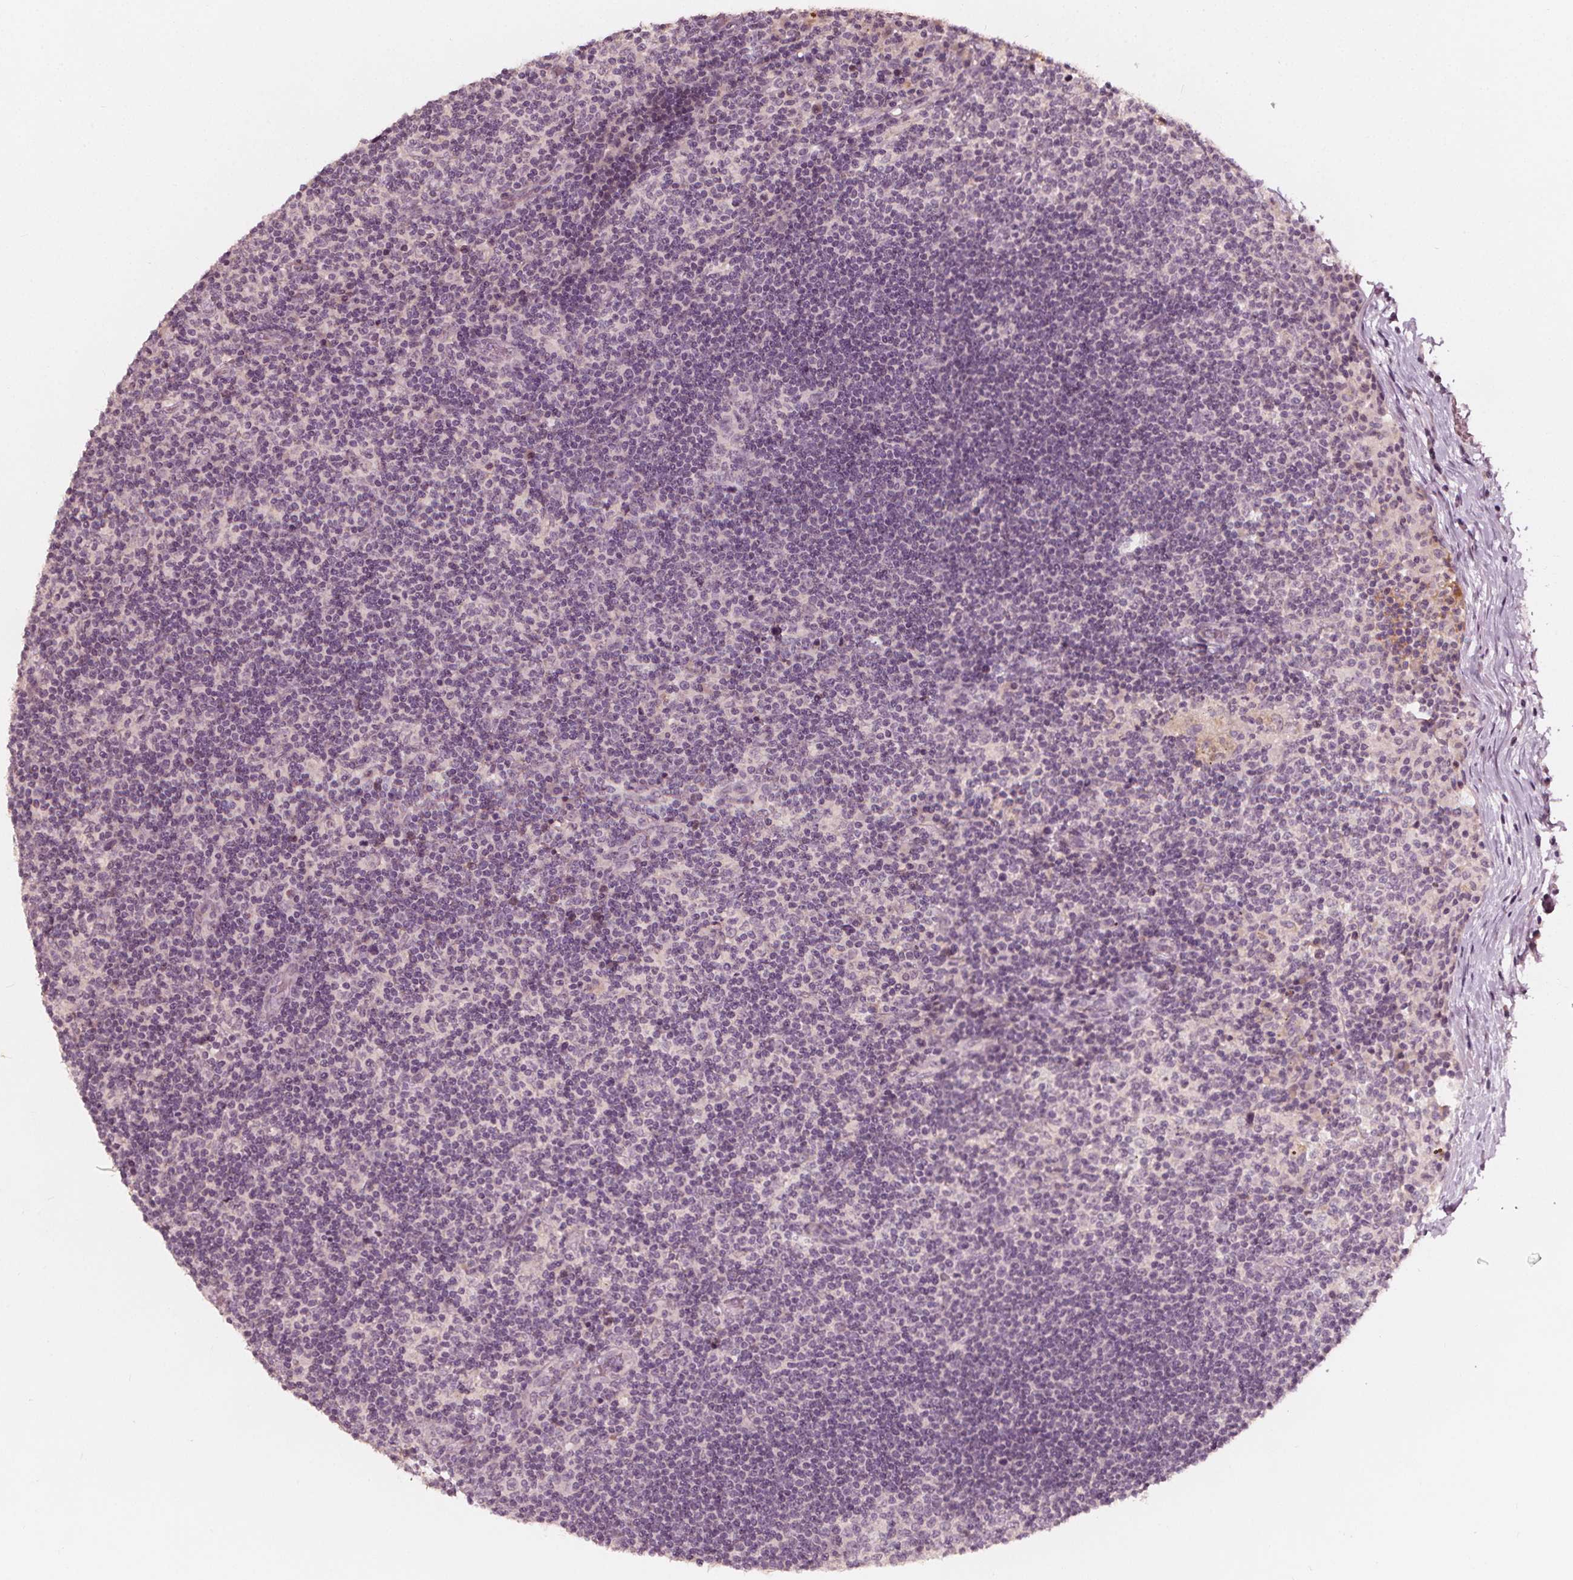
{"staining": {"intensity": "negative", "quantity": "none", "location": "none"}, "tissue": "lymph node", "cell_type": "Germinal center cells", "image_type": "normal", "snomed": [{"axis": "morphology", "description": "Normal tissue, NOS"}, {"axis": "topography", "description": "Lymph node"}], "caption": "High power microscopy image of an IHC image of normal lymph node, revealing no significant expression in germinal center cells.", "gene": "NPC1L1", "patient": {"sex": "female", "age": 72}}